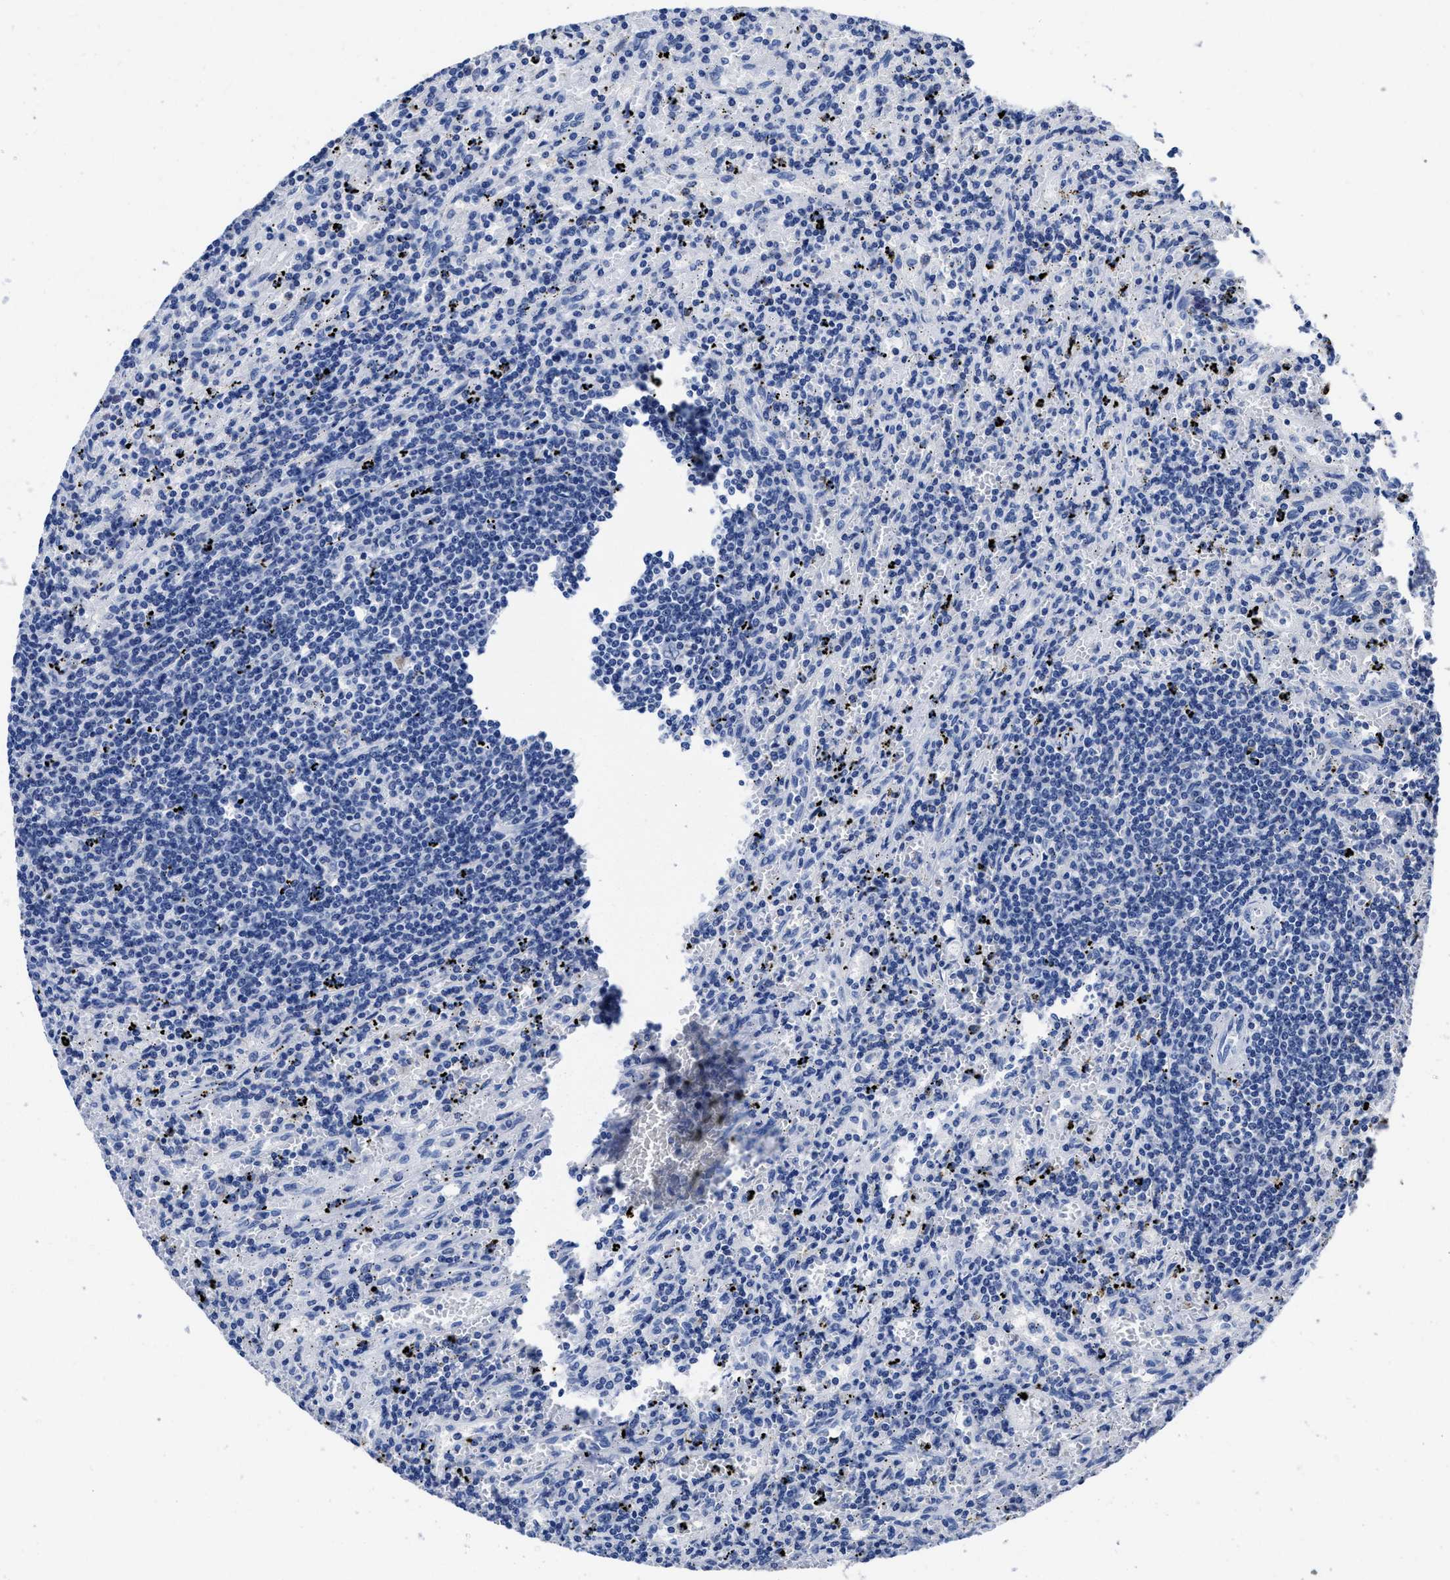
{"staining": {"intensity": "negative", "quantity": "none", "location": "none"}, "tissue": "lymphoma", "cell_type": "Tumor cells", "image_type": "cancer", "snomed": [{"axis": "morphology", "description": "Malignant lymphoma, non-Hodgkin's type, Low grade"}, {"axis": "topography", "description": "Spleen"}], "caption": "Tumor cells are negative for protein expression in human lymphoma.", "gene": "HOOK1", "patient": {"sex": "male", "age": 76}}